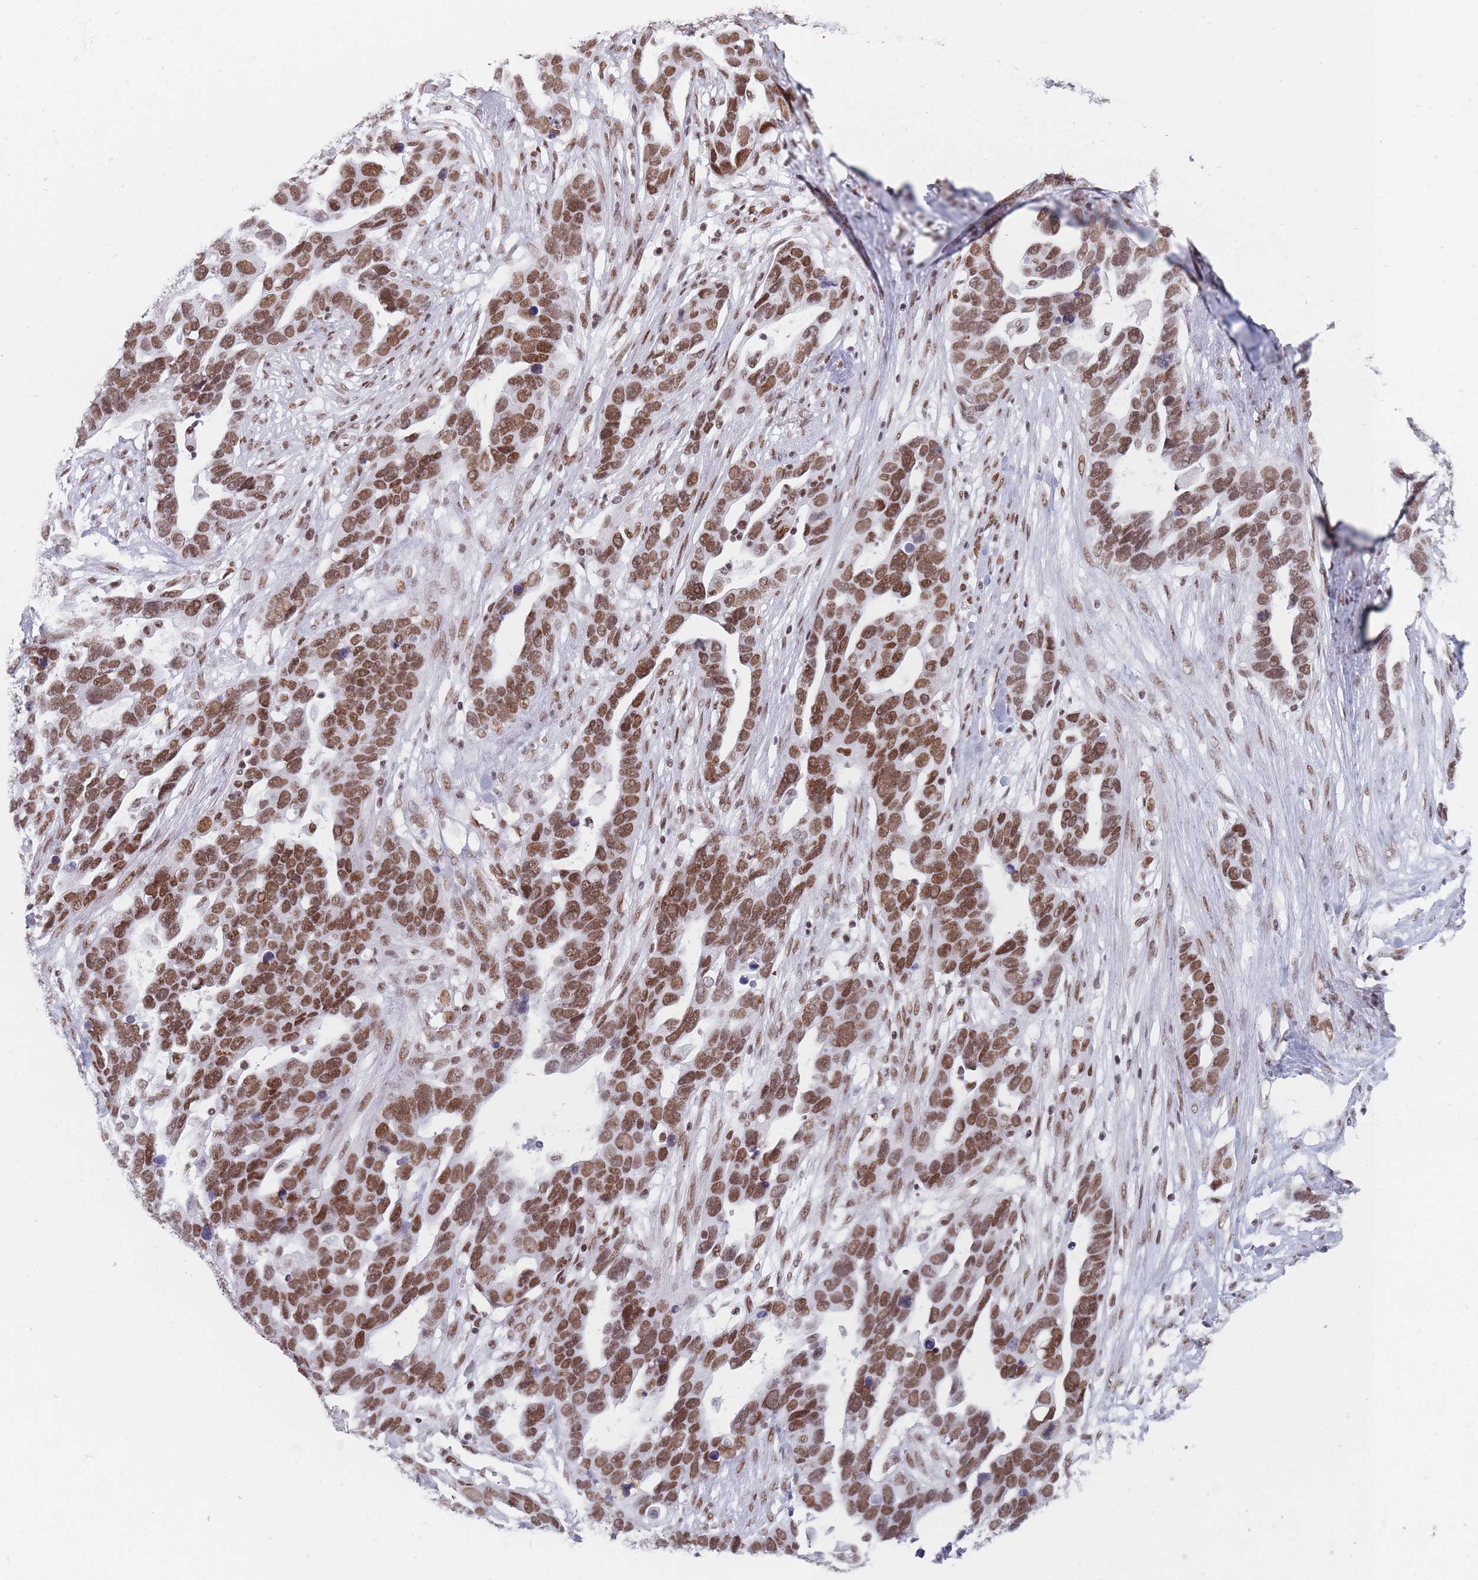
{"staining": {"intensity": "moderate", "quantity": ">75%", "location": "nuclear"}, "tissue": "ovarian cancer", "cell_type": "Tumor cells", "image_type": "cancer", "snomed": [{"axis": "morphology", "description": "Cystadenocarcinoma, serous, NOS"}, {"axis": "topography", "description": "Ovary"}], "caption": "Immunohistochemical staining of serous cystadenocarcinoma (ovarian) shows medium levels of moderate nuclear protein positivity in approximately >75% of tumor cells.", "gene": "SAFB2", "patient": {"sex": "female", "age": 54}}